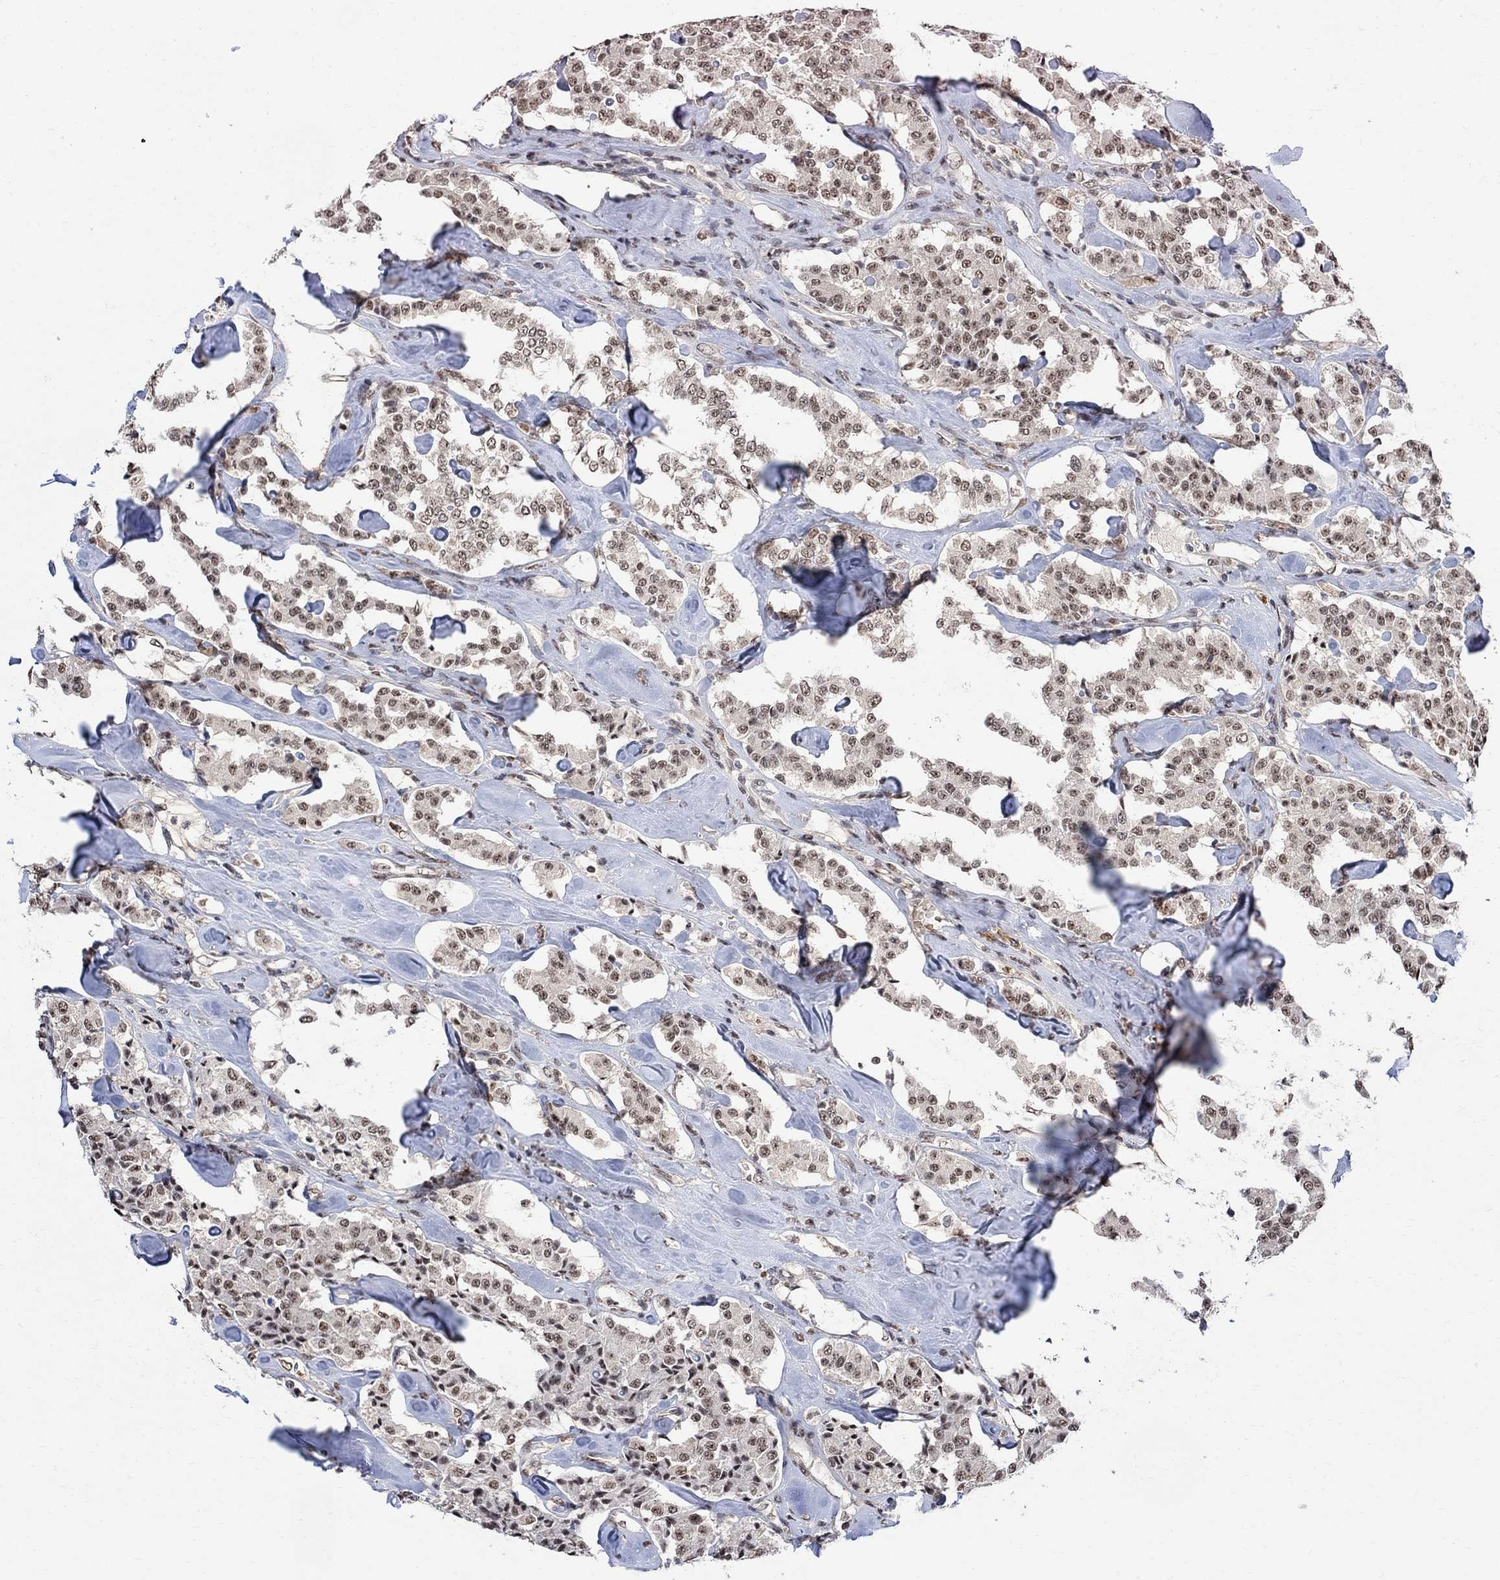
{"staining": {"intensity": "weak", "quantity": ">75%", "location": "nuclear"}, "tissue": "carcinoid", "cell_type": "Tumor cells", "image_type": "cancer", "snomed": [{"axis": "morphology", "description": "Carcinoid, malignant, NOS"}, {"axis": "topography", "description": "Pancreas"}], "caption": "This is an image of immunohistochemistry staining of malignant carcinoid, which shows weak expression in the nuclear of tumor cells.", "gene": "E4F1", "patient": {"sex": "male", "age": 41}}